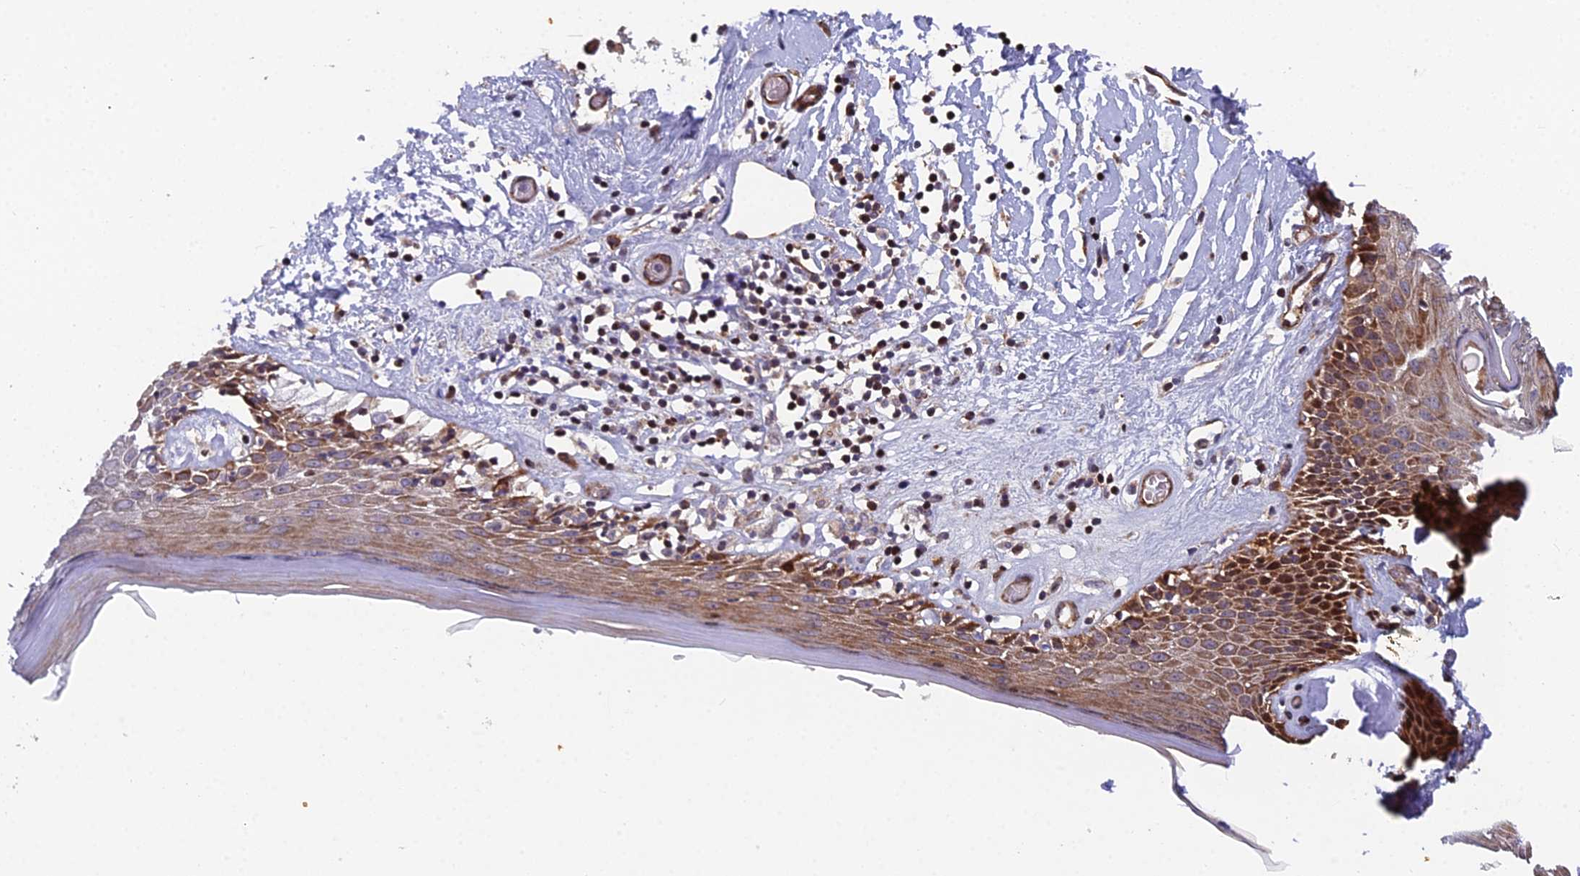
{"staining": {"intensity": "strong", "quantity": "25%-75%", "location": "cytoplasmic/membranous,nuclear"}, "tissue": "skin", "cell_type": "Epidermal cells", "image_type": "normal", "snomed": [{"axis": "morphology", "description": "Normal tissue, NOS"}, {"axis": "topography", "description": "Adipose tissue"}, {"axis": "topography", "description": "Vascular tissue"}, {"axis": "topography", "description": "Vulva"}, {"axis": "topography", "description": "Peripheral nerve tissue"}], "caption": "Epidermal cells show strong cytoplasmic/membranous,nuclear positivity in about 25%-75% of cells in normal skin.", "gene": "RAB28", "patient": {"sex": "female", "age": 86}}